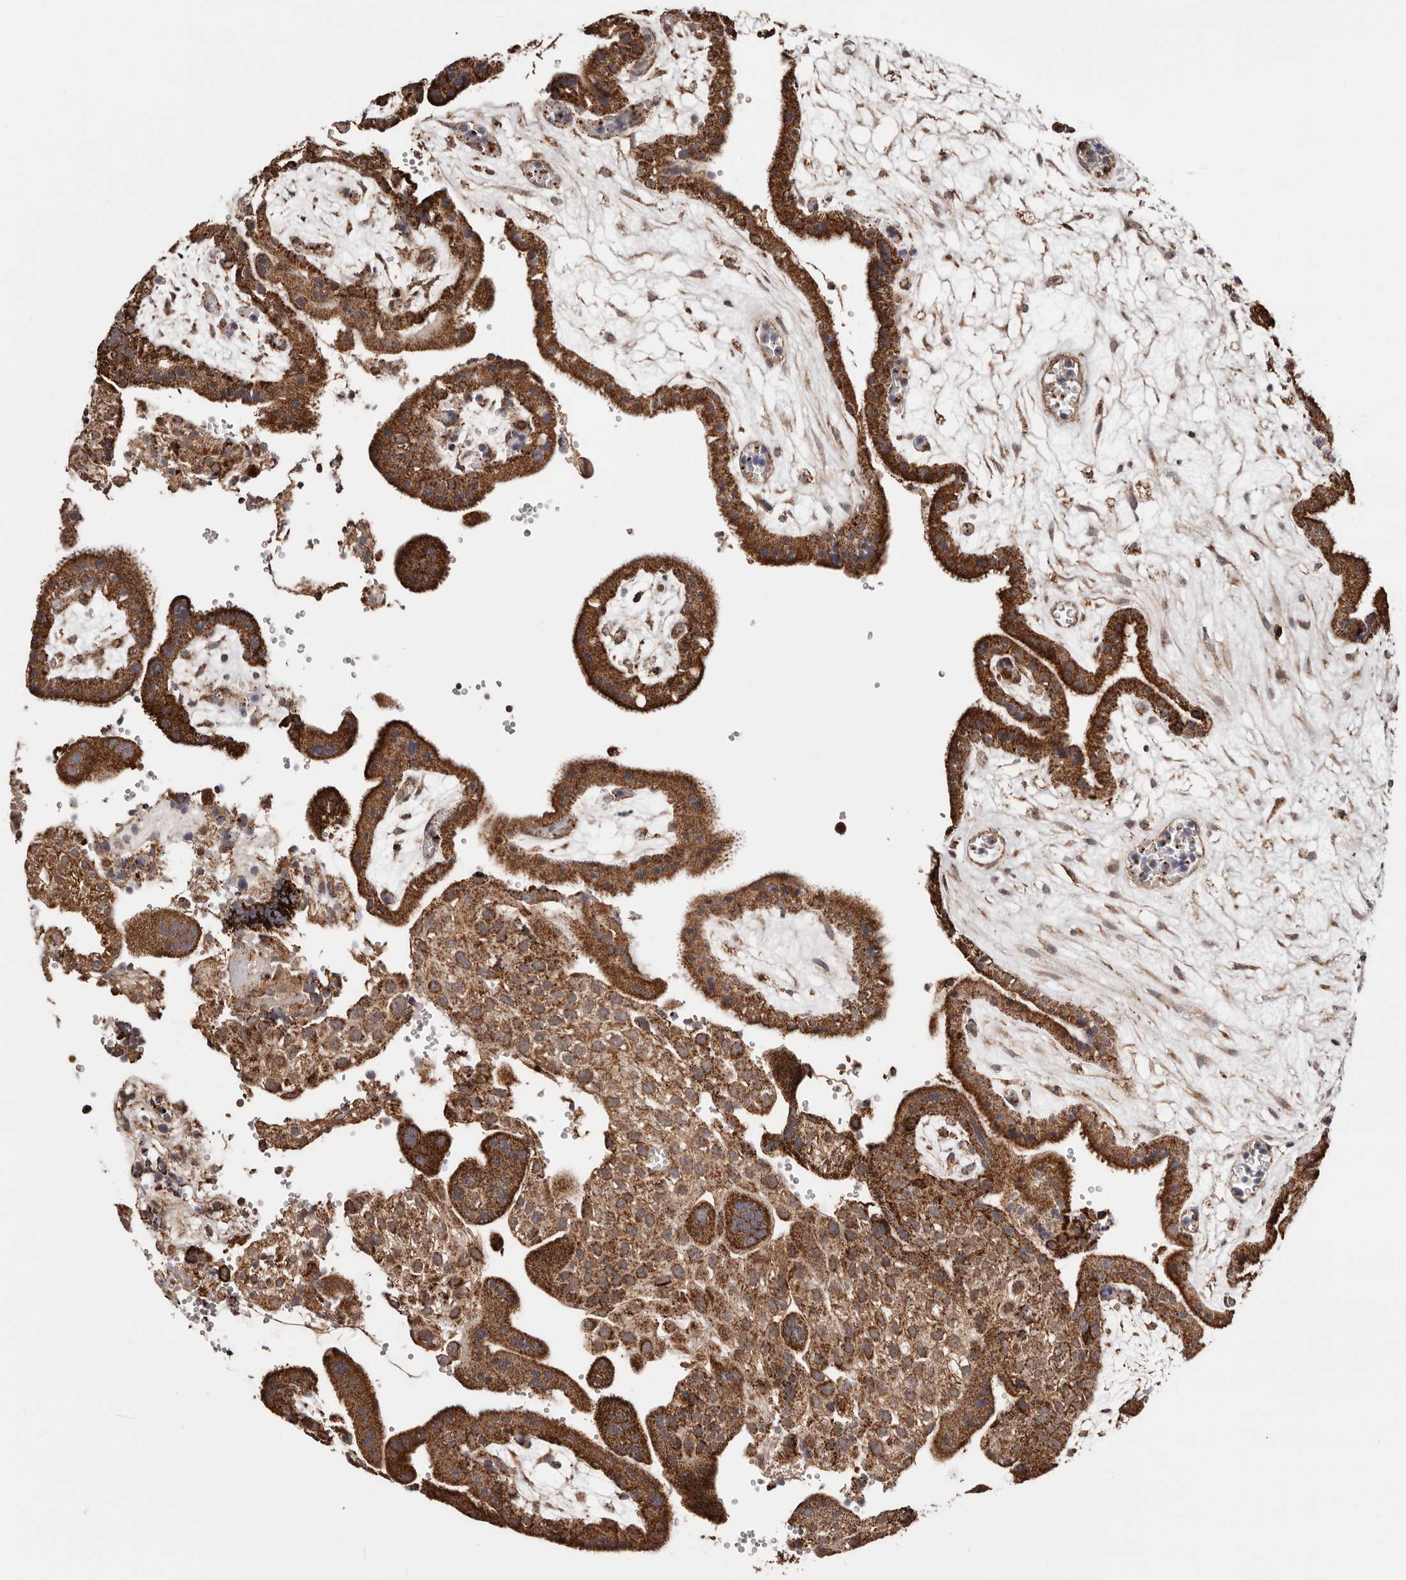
{"staining": {"intensity": "moderate", "quantity": ">75%", "location": "cytoplasmic/membranous"}, "tissue": "placenta", "cell_type": "Decidual cells", "image_type": "normal", "snomed": [{"axis": "morphology", "description": "Normal tissue, NOS"}, {"axis": "topography", "description": "Placenta"}], "caption": "This image demonstrates immunohistochemistry staining of normal human placenta, with medium moderate cytoplasmic/membranous expression in approximately >75% of decidual cells.", "gene": "PRKACB", "patient": {"sex": "female", "age": 18}}